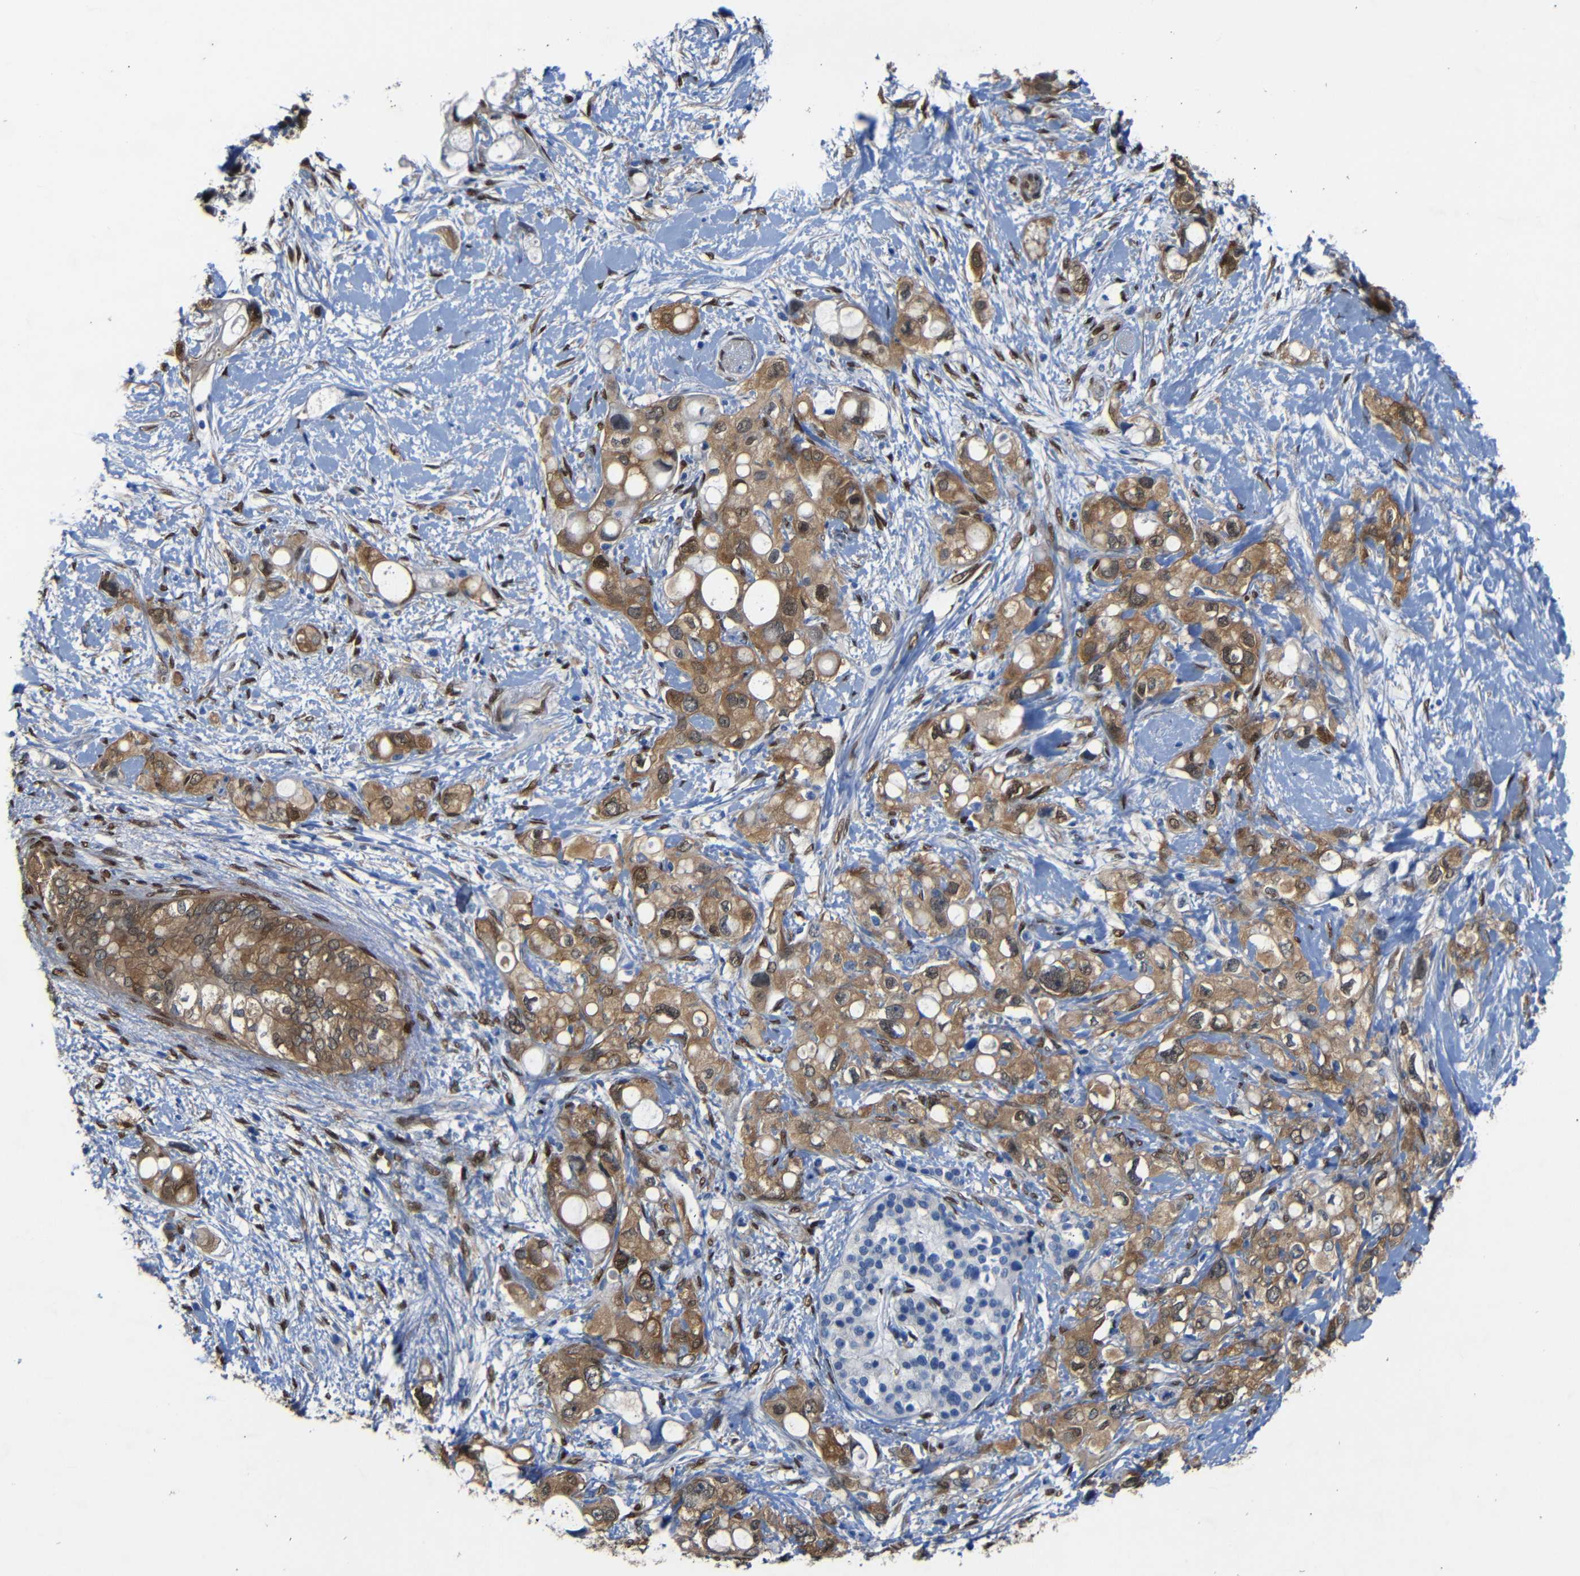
{"staining": {"intensity": "moderate", "quantity": ">75%", "location": "cytoplasmic/membranous,nuclear"}, "tissue": "pancreatic cancer", "cell_type": "Tumor cells", "image_type": "cancer", "snomed": [{"axis": "morphology", "description": "Adenocarcinoma, NOS"}, {"axis": "topography", "description": "Pancreas"}], "caption": "Immunohistochemical staining of human adenocarcinoma (pancreatic) exhibits moderate cytoplasmic/membranous and nuclear protein expression in approximately >75% of tumor cells.", "gene": "YAP1", "patient": {"sex": "female", "age": 56}}